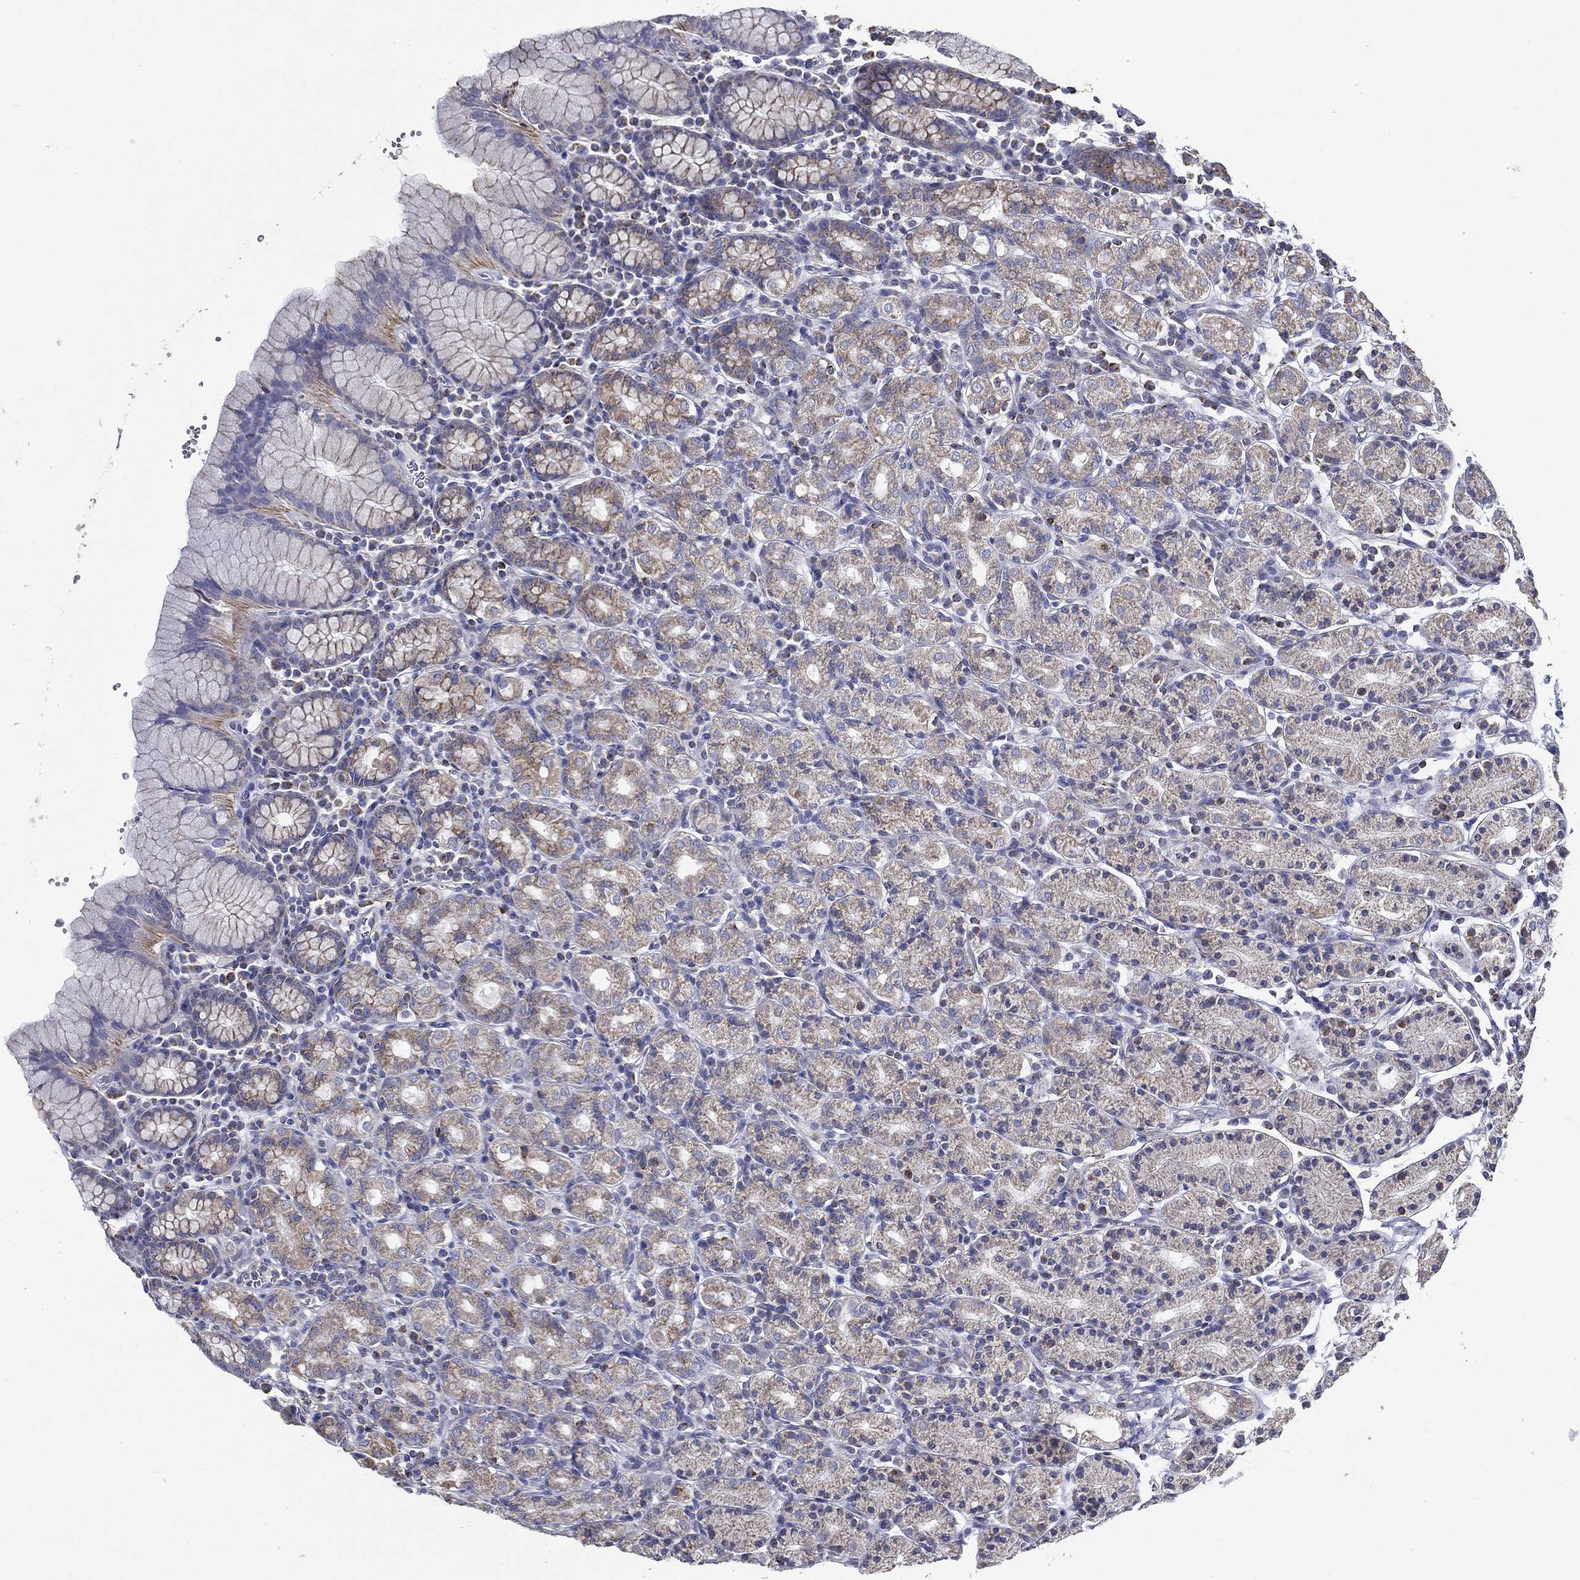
{"staining": {"intensity": "moderate", "quantity": "25%-75%", "location": "cytoplasmic/membranous"}, "tissue": "stomach", "cell_type": "Glandular cells", "image_type": "normal", "snomed": [{"axis": "morphology", "description": "Normal tissue, NOS"}, {"axis": "topography", "description": "Stomach, upper"}, {"axis": "topography", "description": "Stomach"}], "caption": "High-power microscopy captured an IHC photomicrograph of unremarkable stomach, revealing moderate cytoplasmic/membranous expression in approximately 25%-75% of glandular cells. The staining was performed using DAB (3,3'-diaminobenzidine), with brown indicating positive protein expression. Nuclei are stained blue with hematoxylin.", "gene": "SFXN1", "patient": {"sex": "male", "age": 62}}